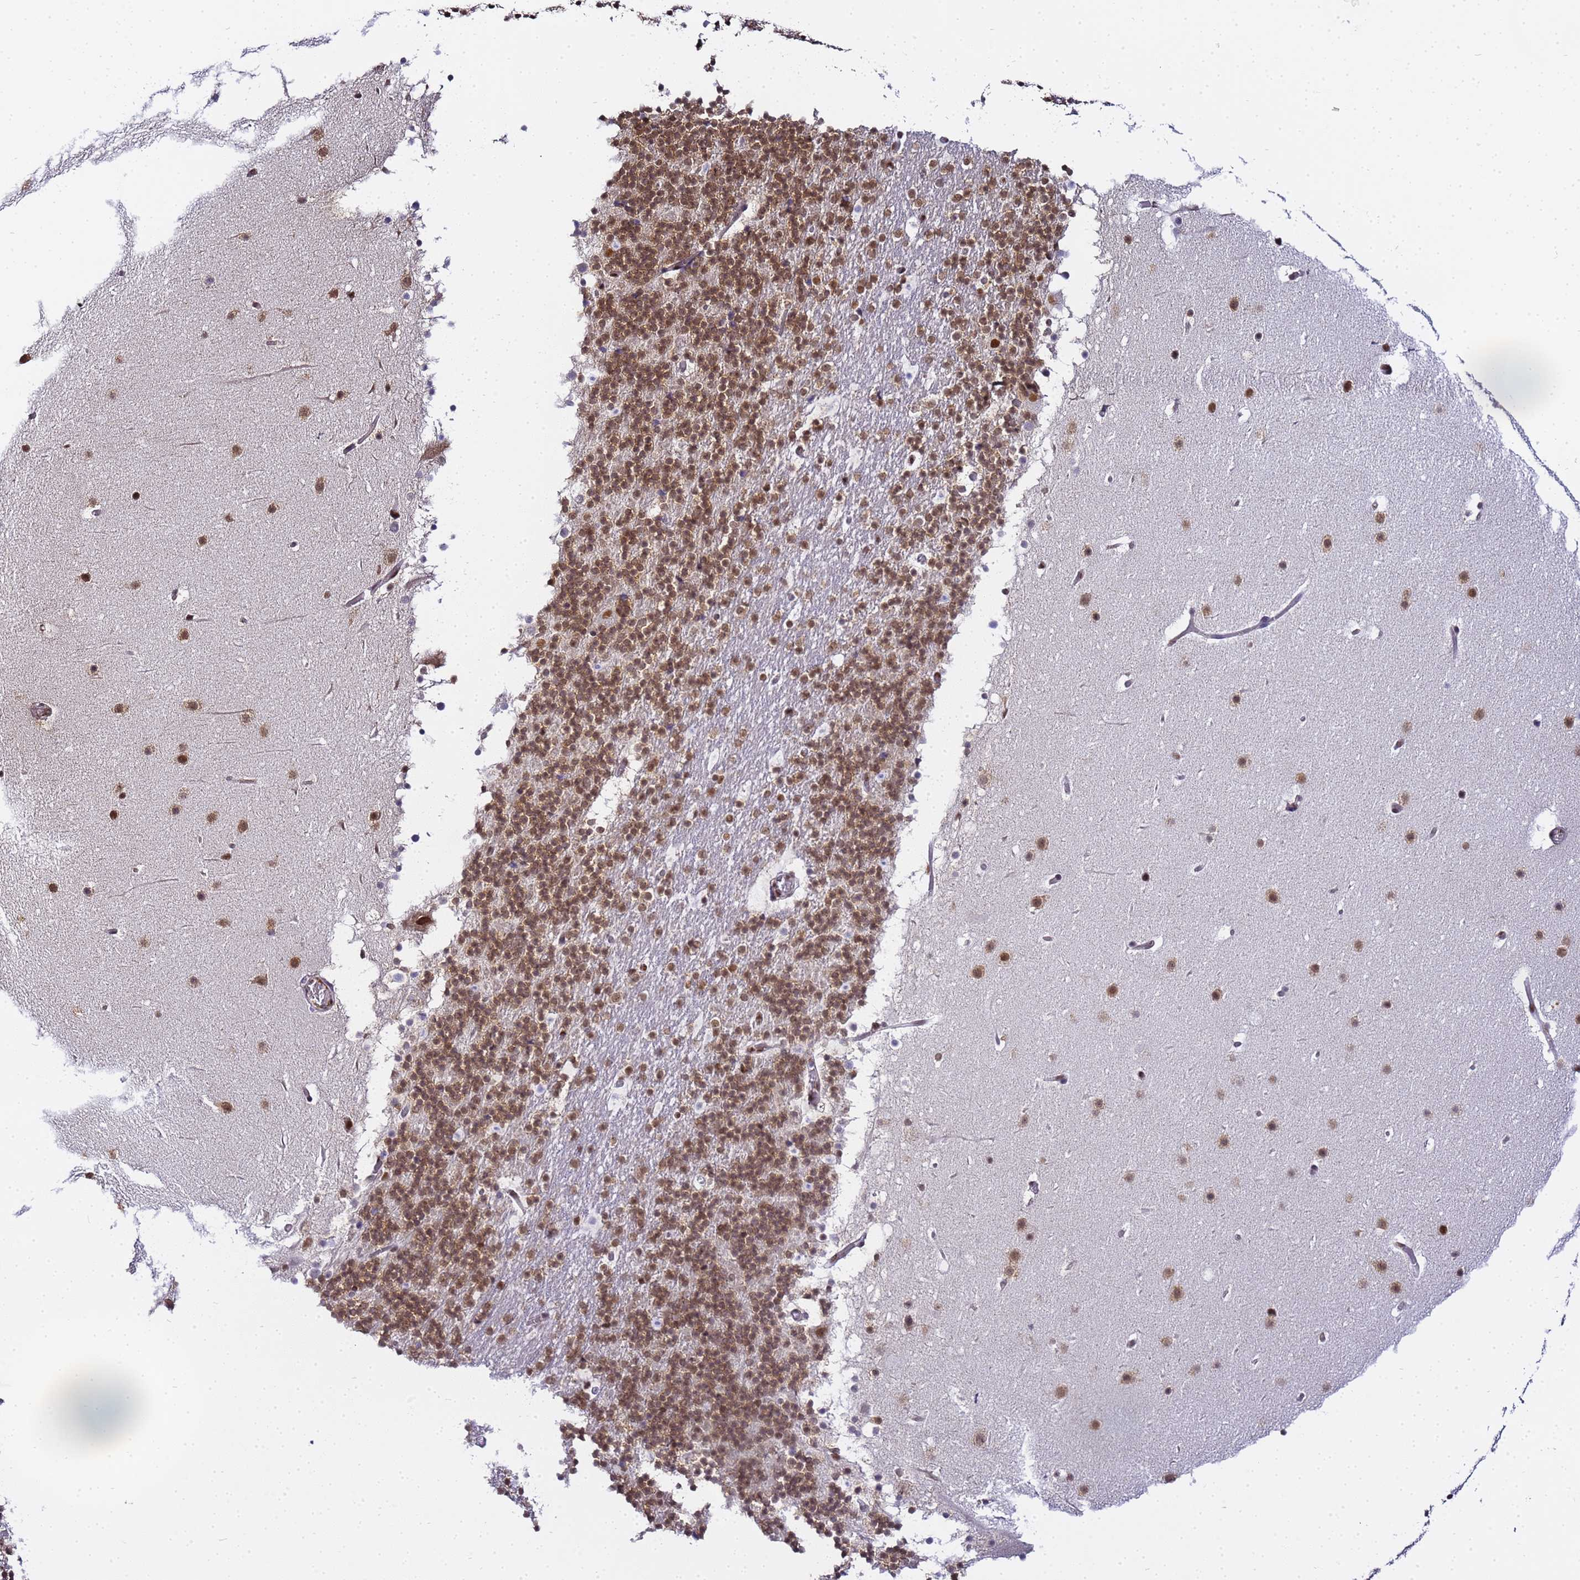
{"staining": {"intensity": "moderate", "quantity": "25%-75%", "location": "nuclear"}, "tissue": "cerebellum", "cell_type": "Cells in granular layer", "image_type": "normal", "snomed": [{"axis": "morphology", "description": "Normal tissue, NOS"}, {"axis": "topography", "description": "Cerebellum"}], "caption": "Immunohistochemical staining of unremarkable human cerebellum exhibits moderate nuclear protein positivity in about 25%-75% of cells in granular layer.", "gene": "RBM12", "patient": {"sex": "male", "age": 57}}